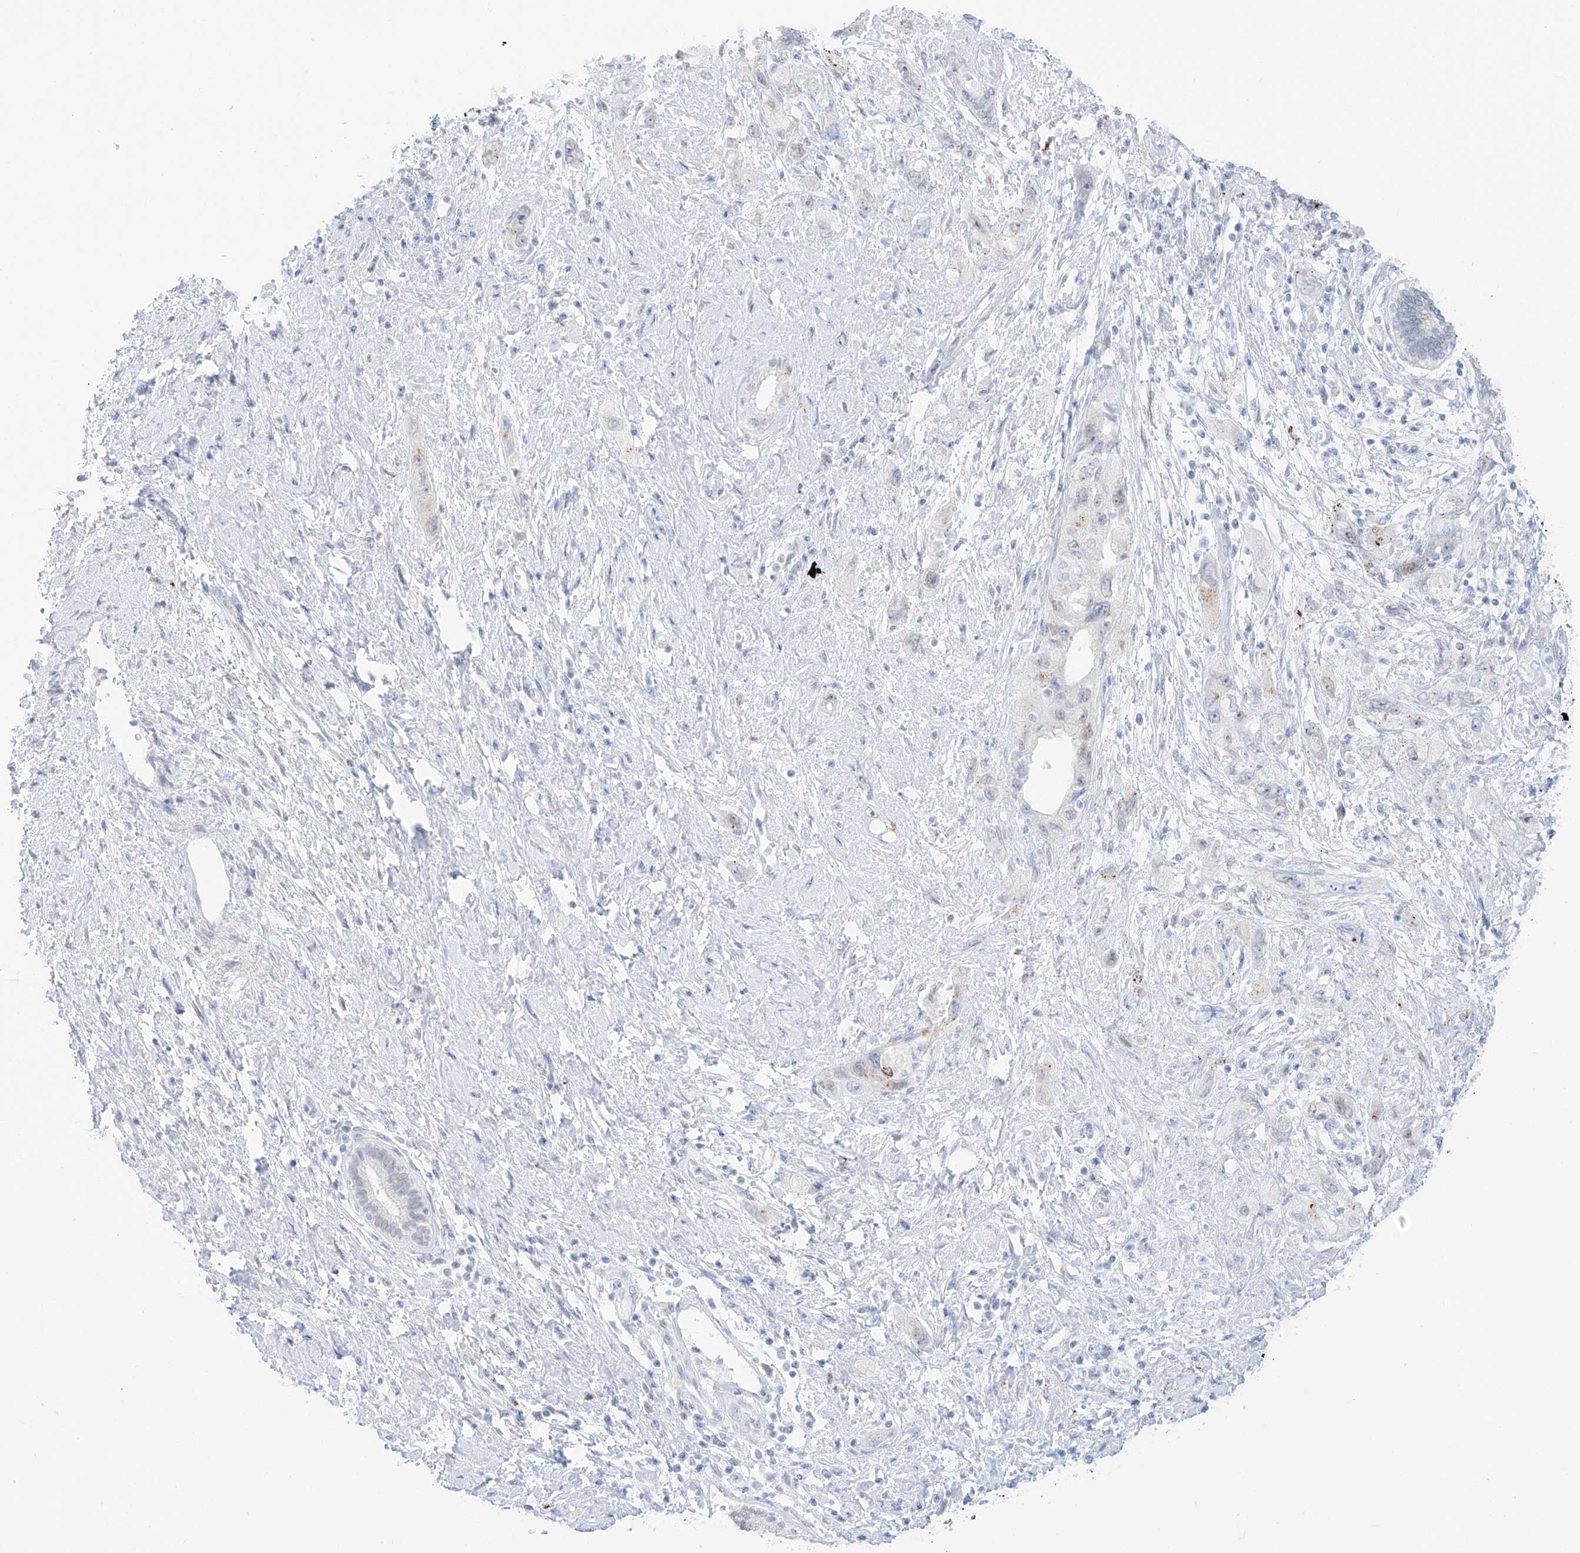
{"staining": {"intensity": "negative", "quantity": "none", "location": "none"}, "tissue": "pancreatic cancer", "cell_type": "Tumor cells", "image_type": "cancer", "snomed": [{"axis": "morphology", "description": "Adenocarcinoma, NOS"}, {"axis": "topography", "description": "Pancreas"}], "caption": "The image exhibits no significant staining in tumor cells of pancreatic adenocarcinoma.", "gene": "PSPH", "patient": {"sex": "female", "age": 73}}